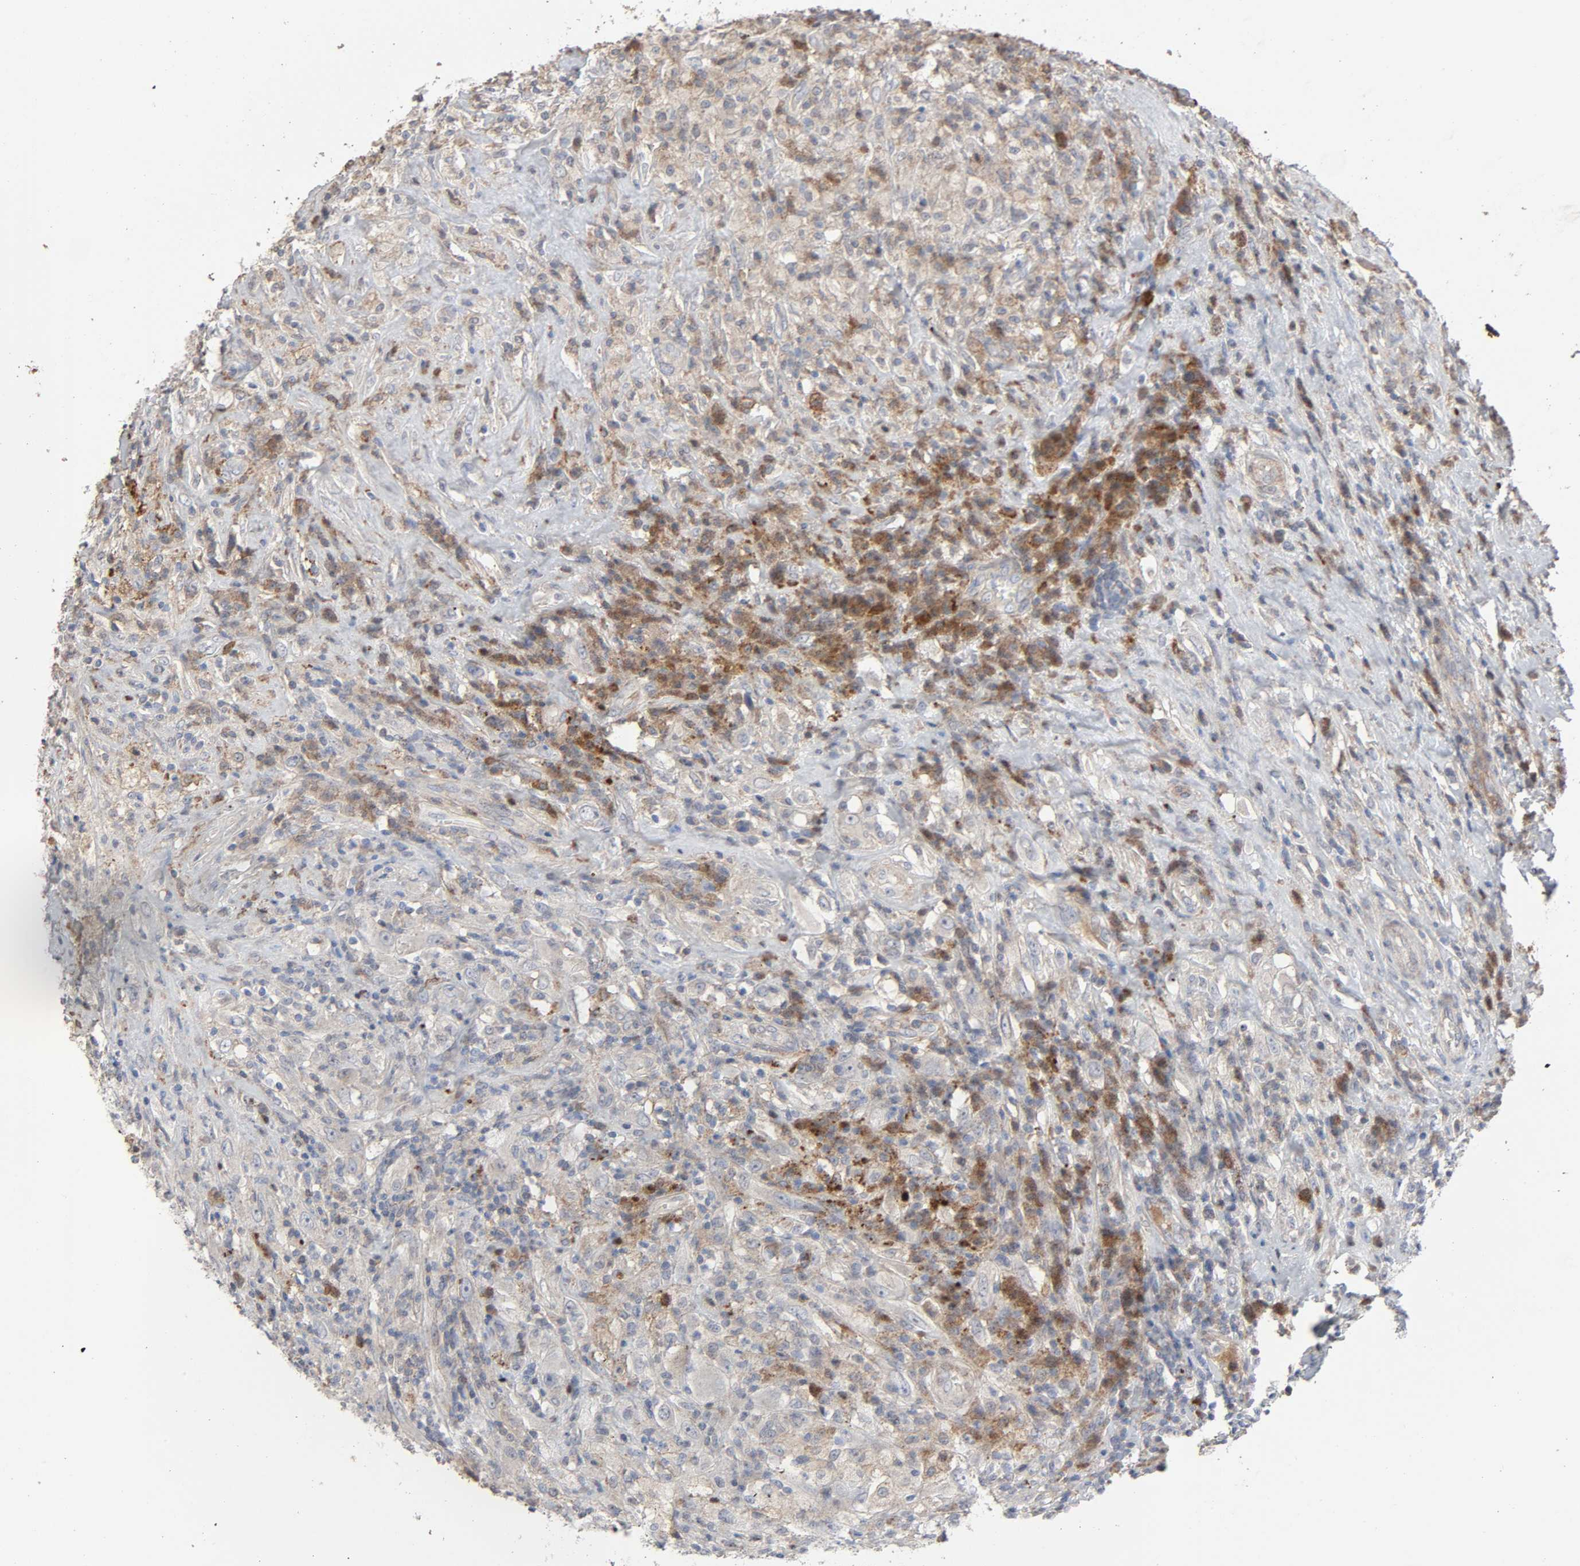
{"staining": {"intensity": "weak", "quantity": "25%-75%", "location": "cytoplasmic/membranous"}, "tissue": "testis cancer", "cell_type": "Tumor cells", "image_type": "cancer", "snomed": [{"axis": "morphology", "description": "Necrosis, NOS"}, {"axis": "morphology", "description": "Carcinoma, Embryonal, NOS"}, {"axis": "topography", "description": "Testis"}], "caption": "Brown immunohistochemical staining in testis cancer shows weak cytoplasmic/membranous positivity in approximately 25%-75% of tumor cells.", "gene": "CDK6", "patient": {"sex": "male", "age": 19}}